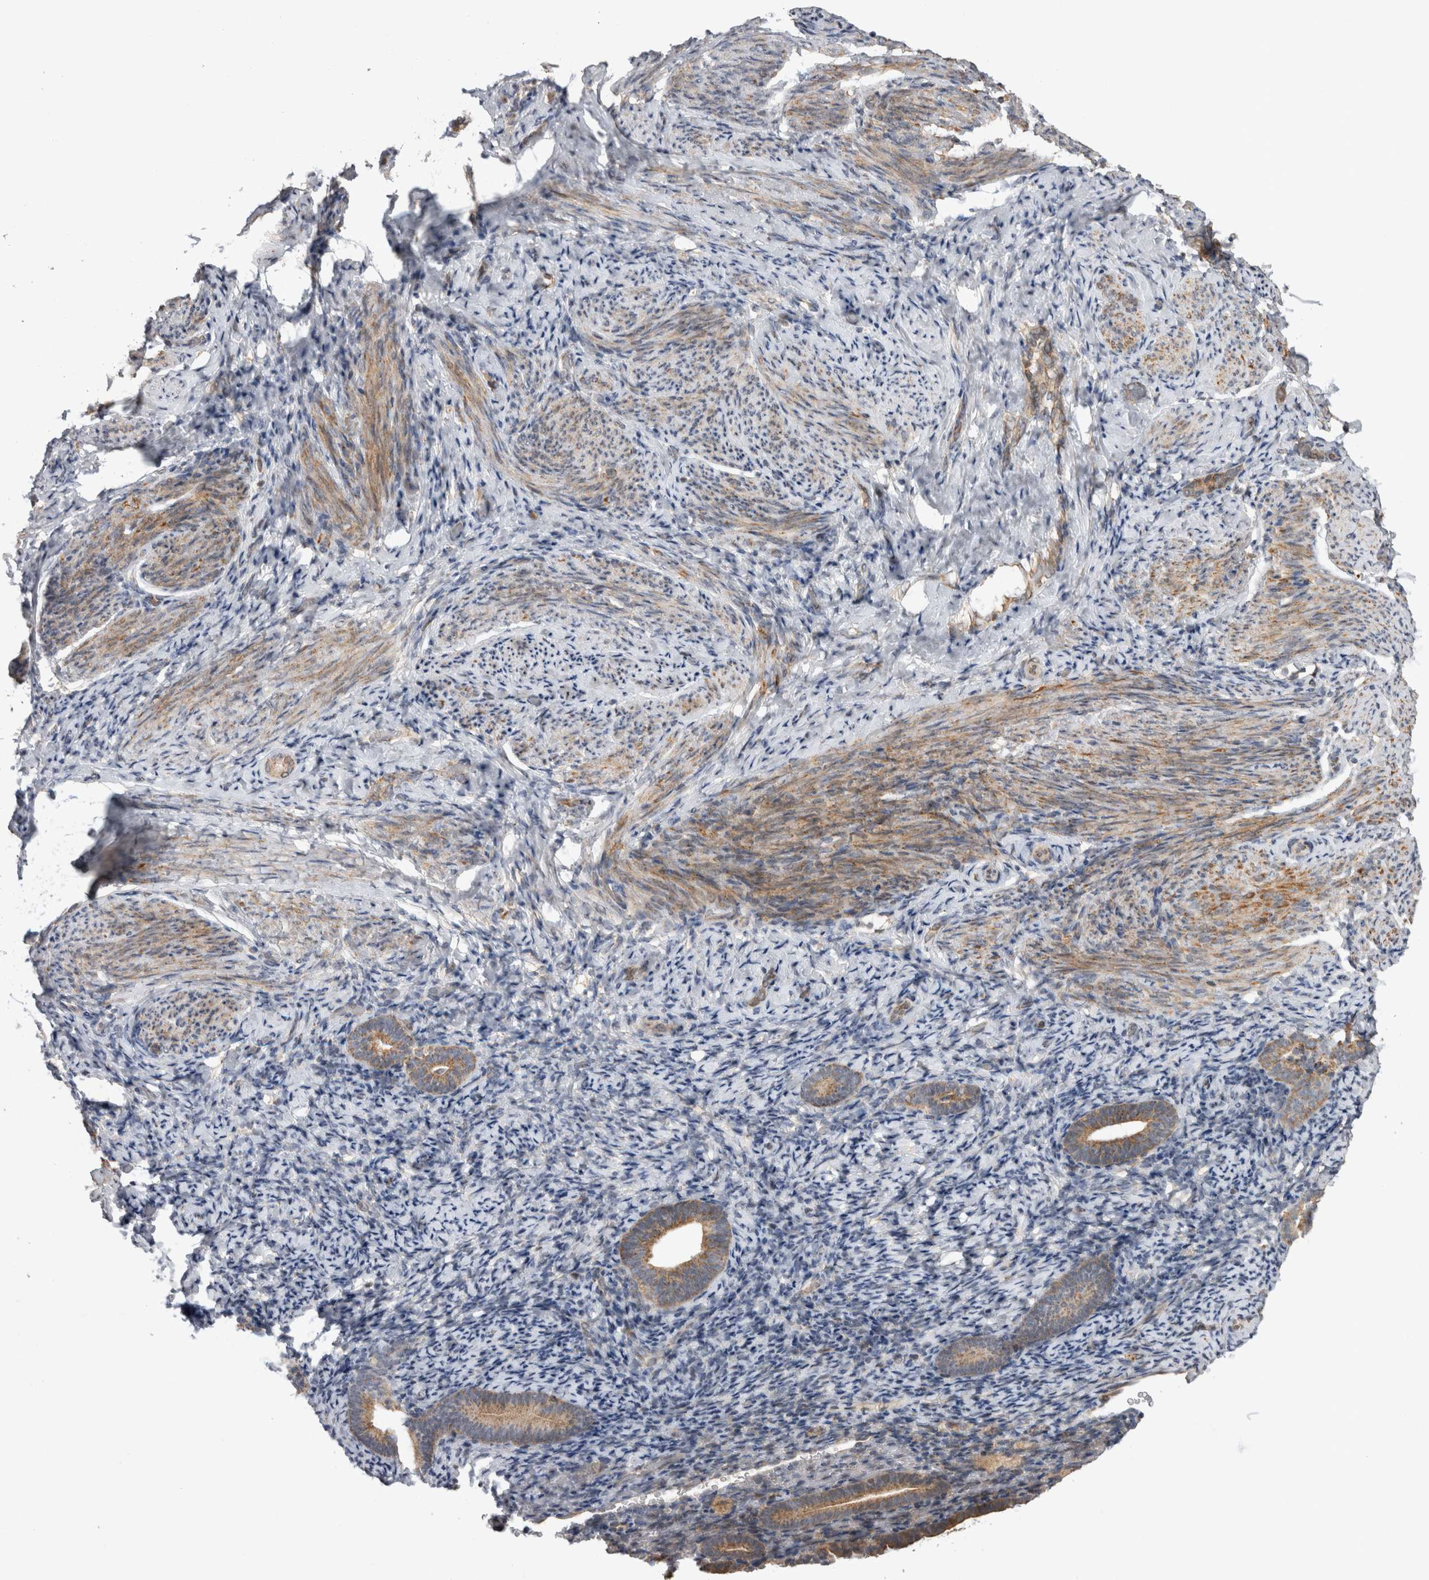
{"staining": {"intensity": "negative", "quantity": "none", "location": "none"}, "tissue": "endometrium", "cell_type": "Cells in endometrial stroma", "image_type": "normal", "snomed": [{"axis": "morphology", "description": "Normal tissue, NOS"}, {"axis": "topography", "description": "Endometrium"}], "caption": "Immunohistochemistry image of normal endometrium: human endometrium stained with DAB shows no significant protein positivity in cells in endometrial stroma.", "gene": "KCNIP1", "patient": {"sex": "female", "age": 51}}